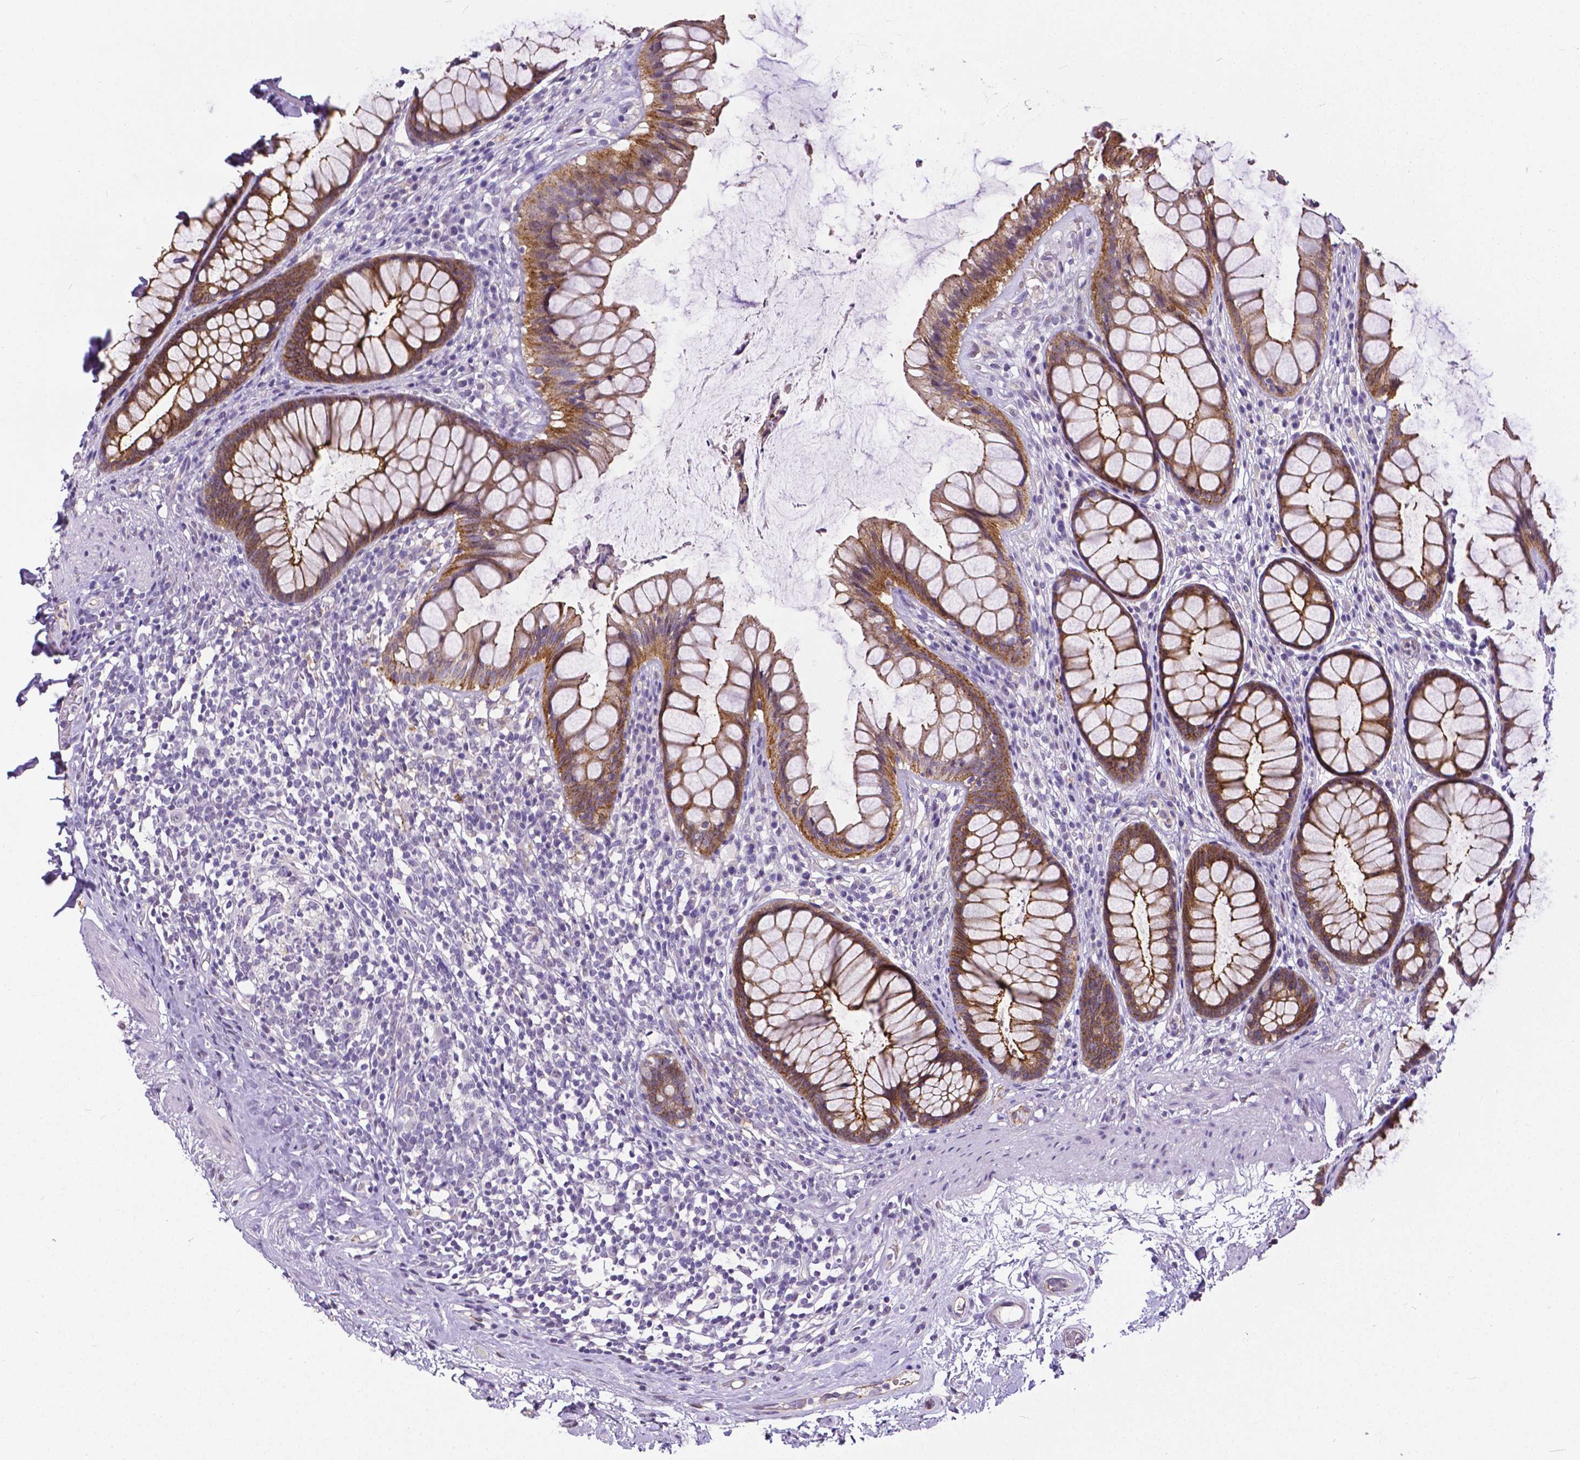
{"staining": {"intensity": "moderate", "quantity": ">75%", "location": "cytoplasmic/membranous"}, "tissue": "rectum", "cell_type": "Glandular cells", "image_type": "normal", "snomed": [{"axis": "morphology", "description": "Normal tissue, NOS"}, {"axis": "topography", "description": "Rectum"}], "caption": "Protein staining of benign rectum shows moderate cytoplasmic/membranous expression in about >75% of glandular cells. (Stains: DAB in brown, nuclei in blue, Microscopy: brightfield microscopy at high magnification).", "gene": "OCLN", "patient": {"sex": "male", "age": 72}}